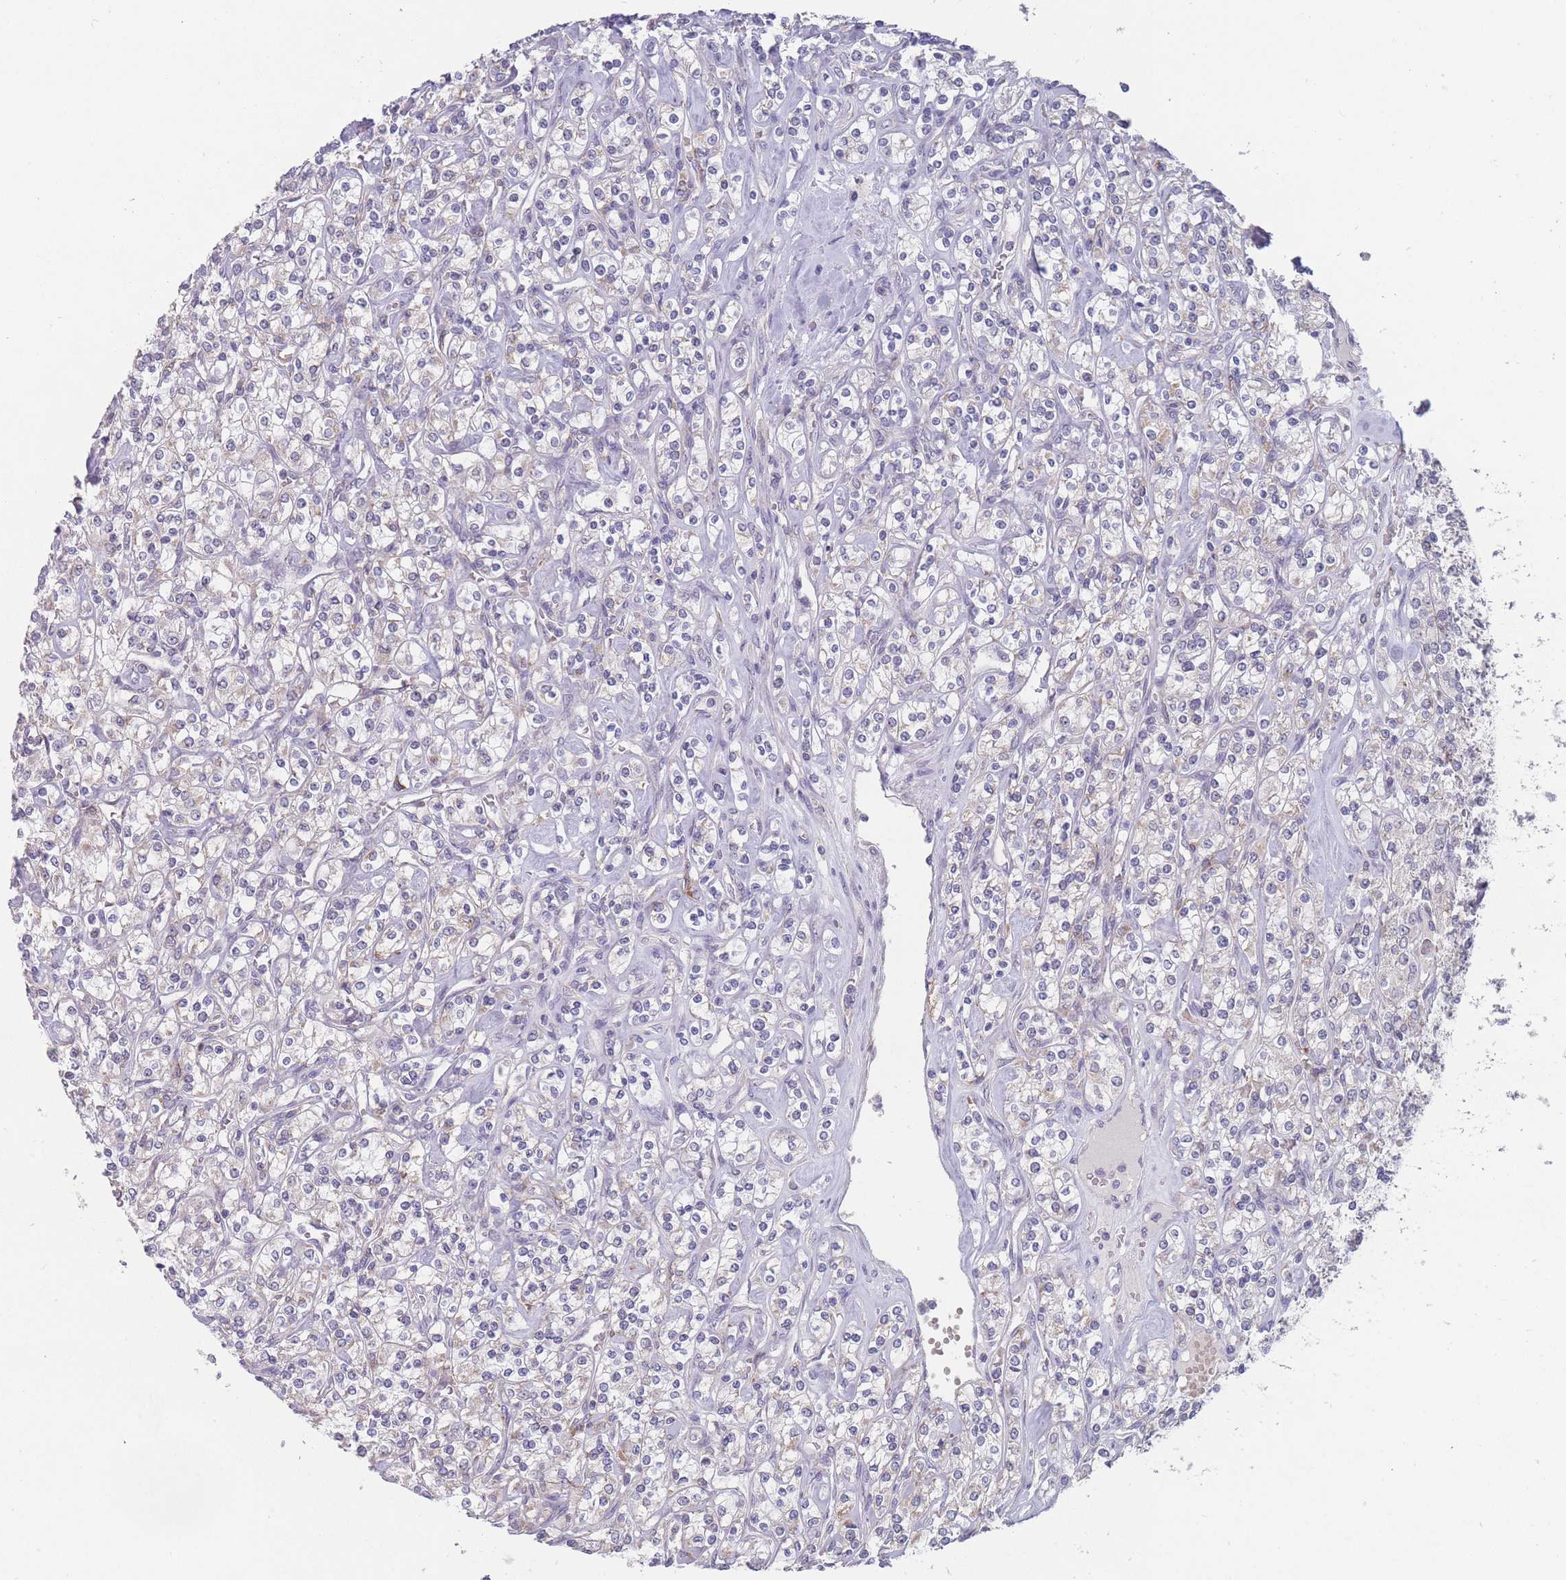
{"staining": {"intensity": "negative", "quantity": "none", "location": "none"}, "tissue": "renal cancer", "cell_type": "Tumor cells", "image_type": "cancer", "snomed": [{"axis": "morphology", "description": "Adenocarcinoma, NOS"}, {"axis": "topography", "description": "Kidney"}], "caption": "Immunohistochemical staining of human renal cancer (adenocarcinoma) shows no significant expression in tumor cells.", "gene": "PEX7", "patient": {"sex": "male", "age": 77}}